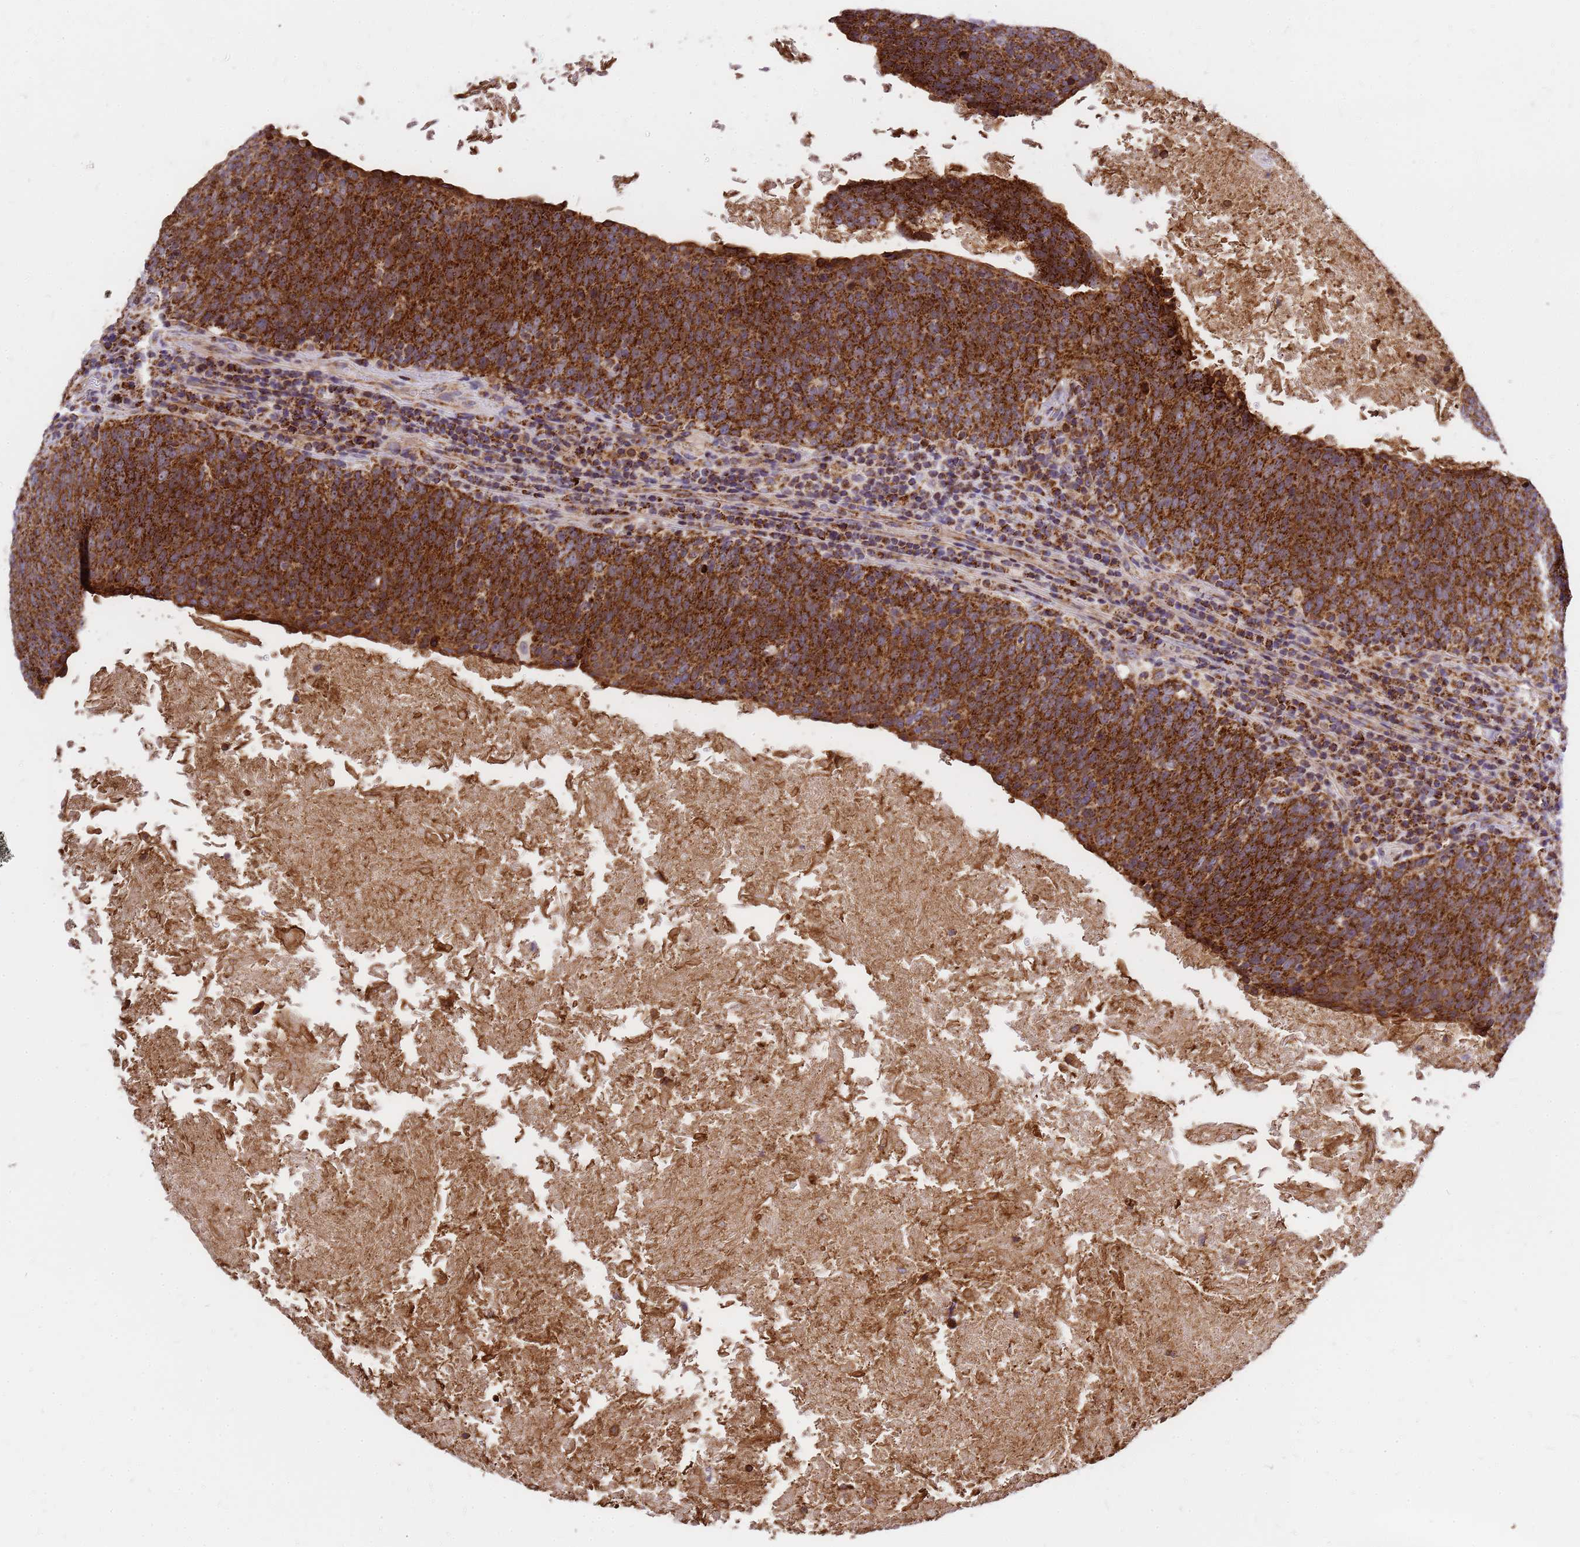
{"staining": {"intensity": "strong", "quantity": ">75%", "location": "cytoplasmic/membranous"}, "tissue": "head and neck cancer", "cell_type": "Tumor cells", "image_type": "cancer", "snomed": [{"axis": "morphology", "description": "Squamous cell carcinoma, NOS"}, {"axis": "morphology", "description": "Squamous cell carcinoma, metastatic, NOS"}, {"axis": "topography", "description": "Lymph node"}, {"axis": "topography", "description": "Head-Neck"}], "caption": "Tumor cells show high levels of strong cytoplasmic/membranous positivity in approximately >75% of cells in human head and neck cancer.", "gene": "MRPS26", "patient": {"sex": "male", "age": 62}}